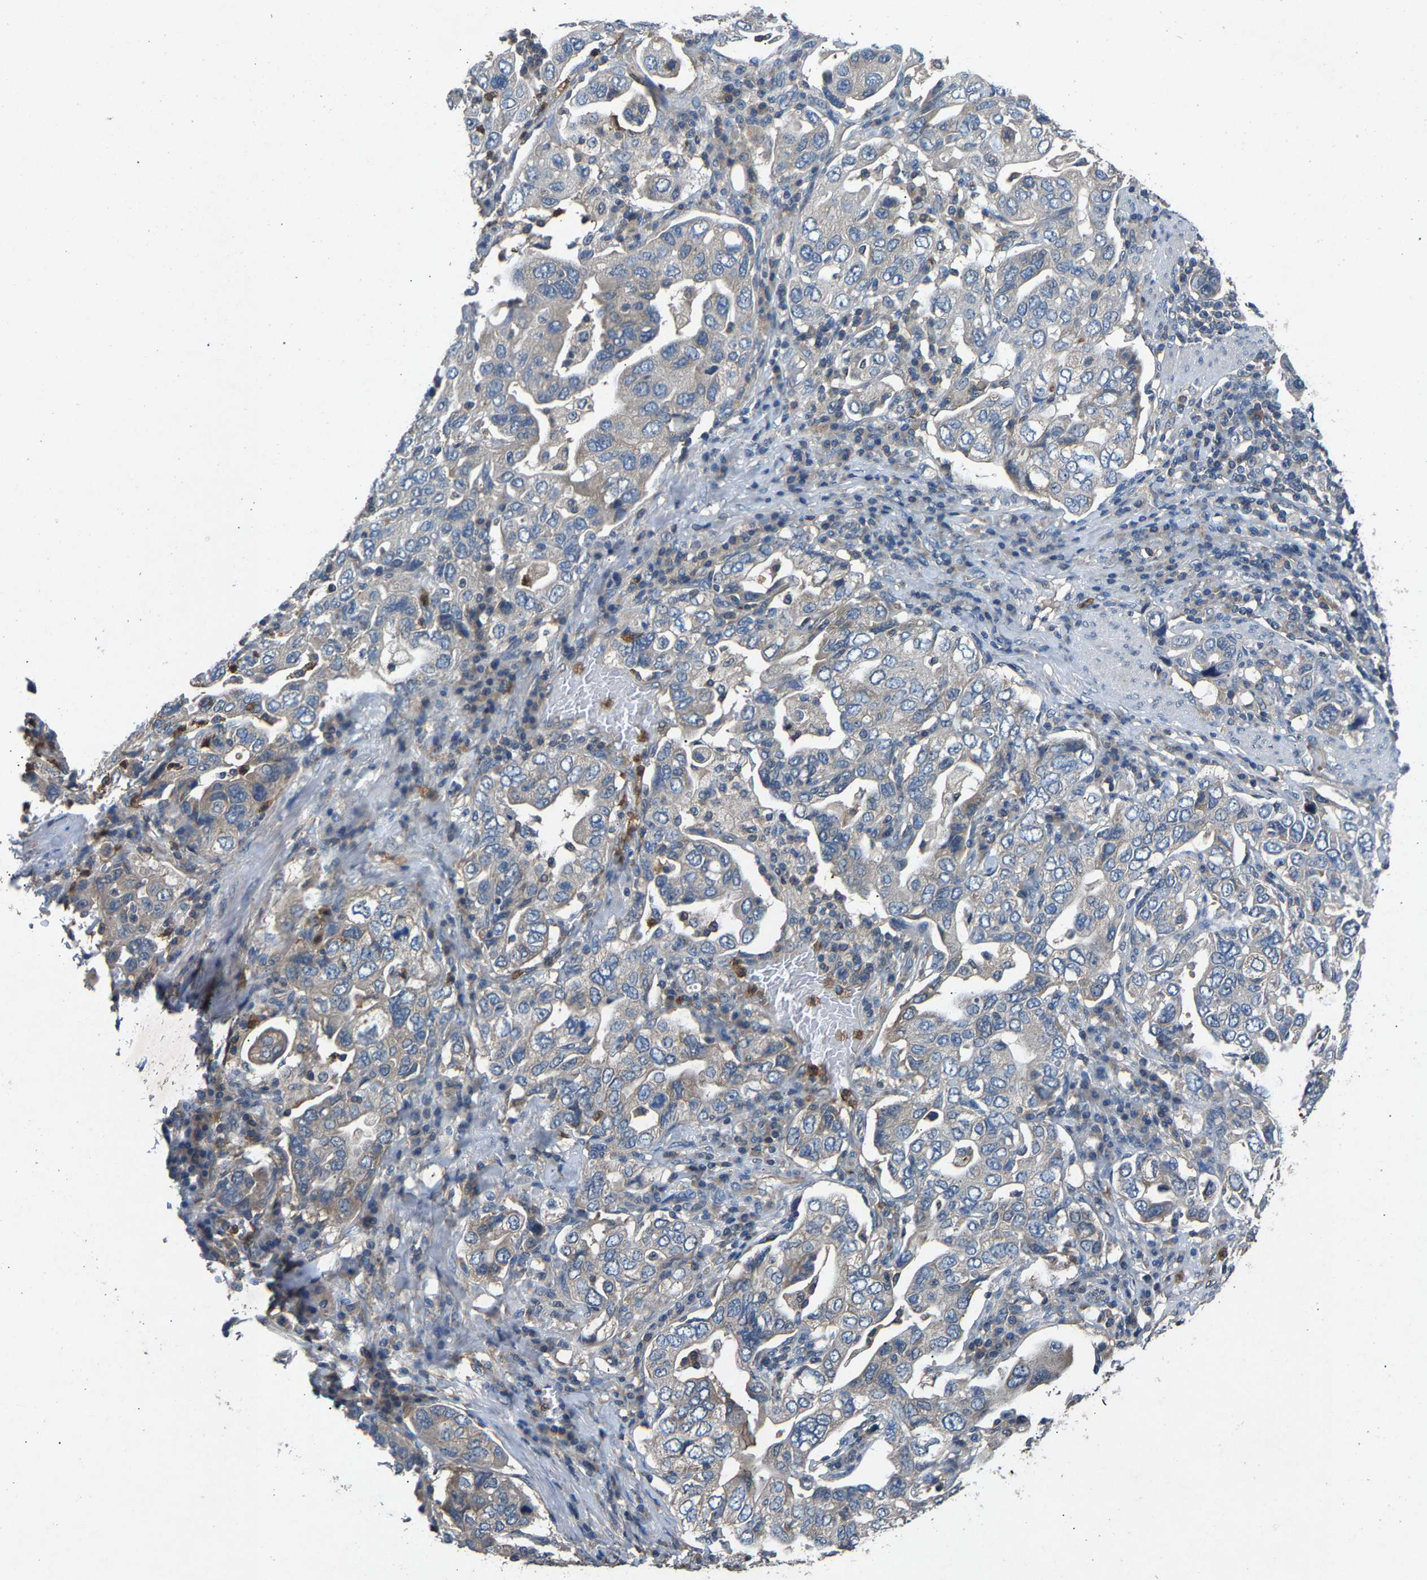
{"staining": {"intensity": "negative", "quantity": "none", "location": "none"}, "tissue": "stomach cancer", "cell_type": "Tumor cells", "image_type": "cancer", "snomed": [{"axis": "morphology", "description": "Adenocarcinoma, NOS"}, {"axis": "topography", "description": "Stomach, upper"}], "caption": "High magnification brightfield microscopy of stomach cancer stained with DAB (3,3'-diaminobenzidine) (brown) and counterstained with hematoxylin (blue): tumor cells show no significant staining.", "gene": "PPID", "patient": {"sex": "male", "age": 62}}